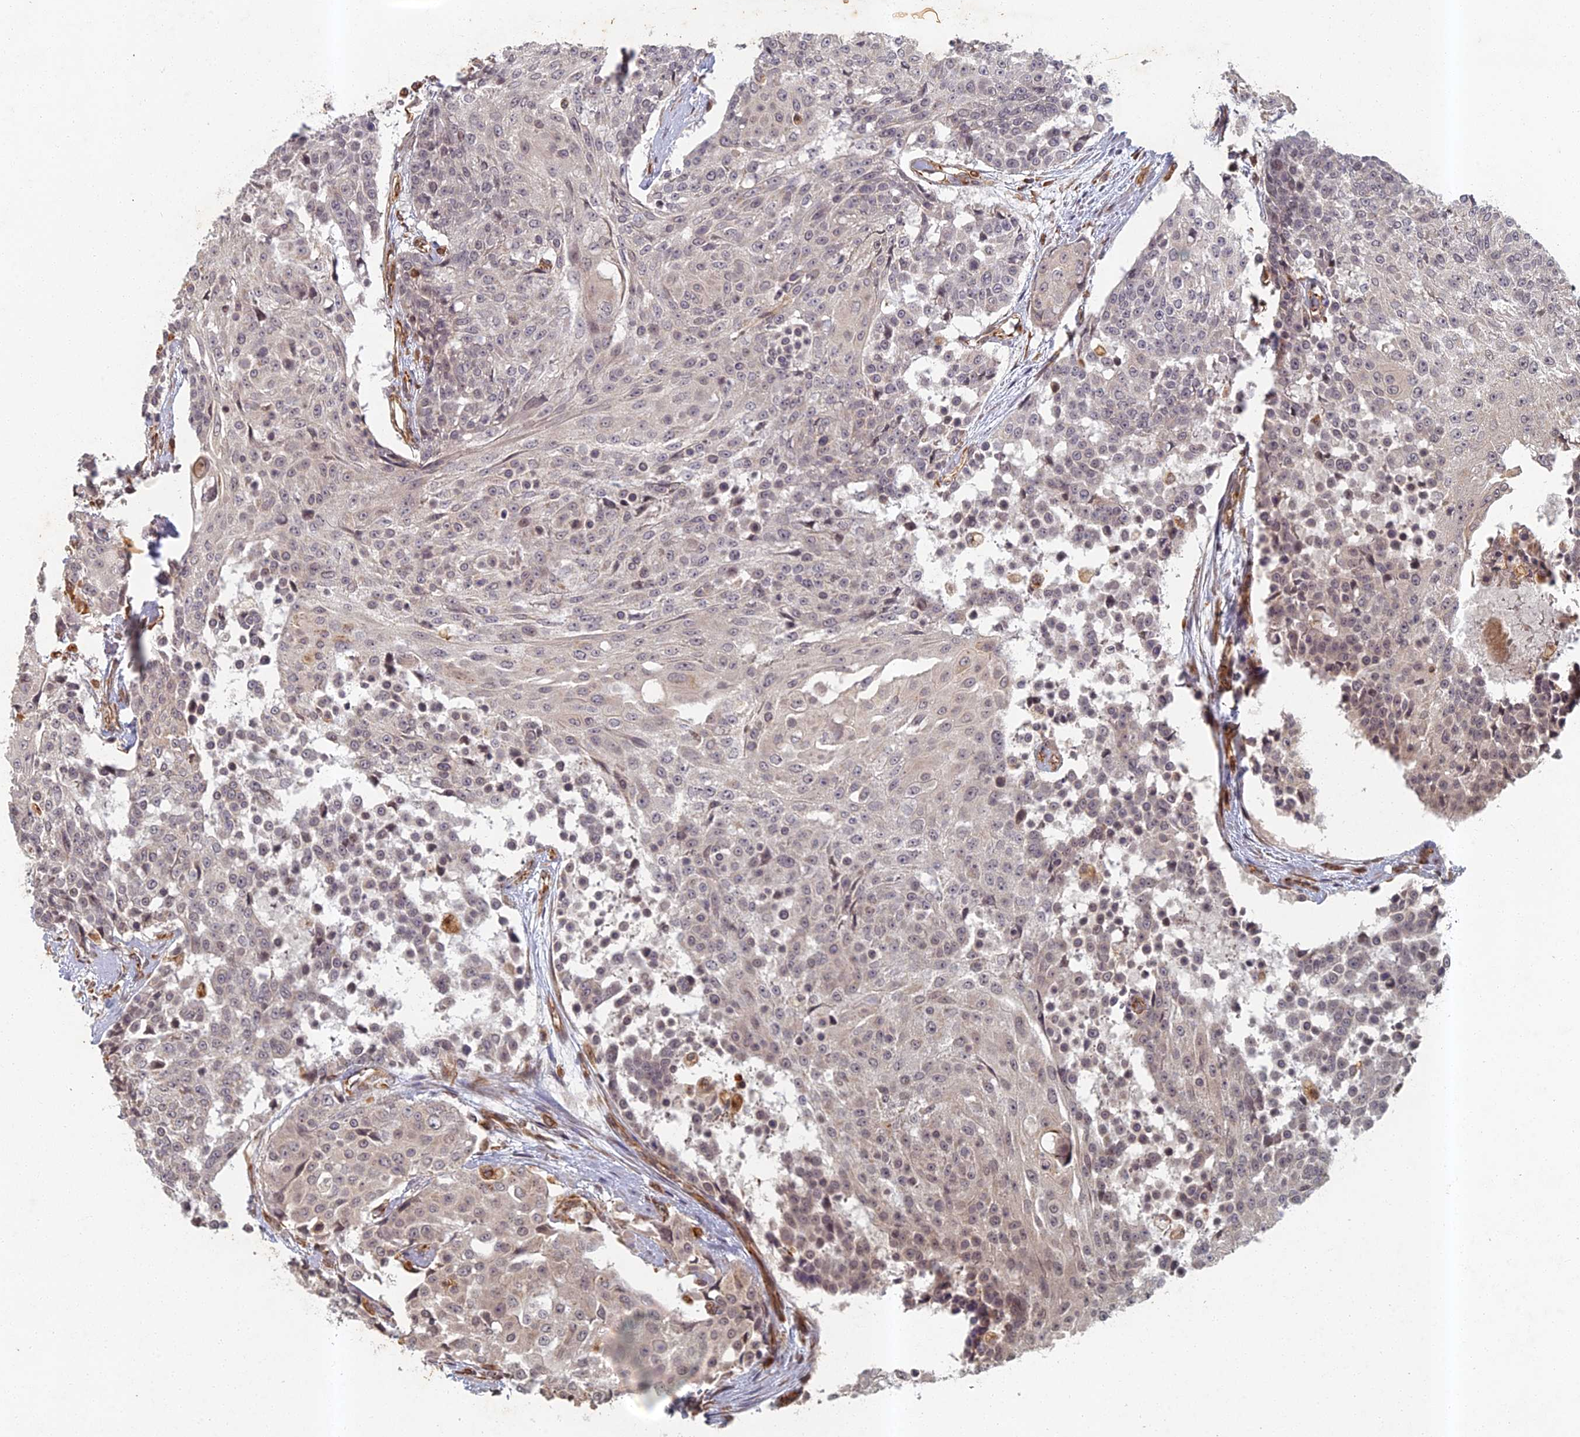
{"staining": {"intensity": "negative", "quantity": "none", "location": "none"}, "tissue": "urothelial cancer", "cell_type": "Tumor cells", "image_type": "cancer", "snomed": [{"axis": "morphology", "description": "Urothelial carcinoma, High grade"}, {"axis": "topography", "description": "Urinary bladder"}], "caption": "The histopathology image reveals no significant expression in tumor cells of urothelial cancer.", "gene": "ABCB10", "patient": {"sex": "female", "age": 63}}